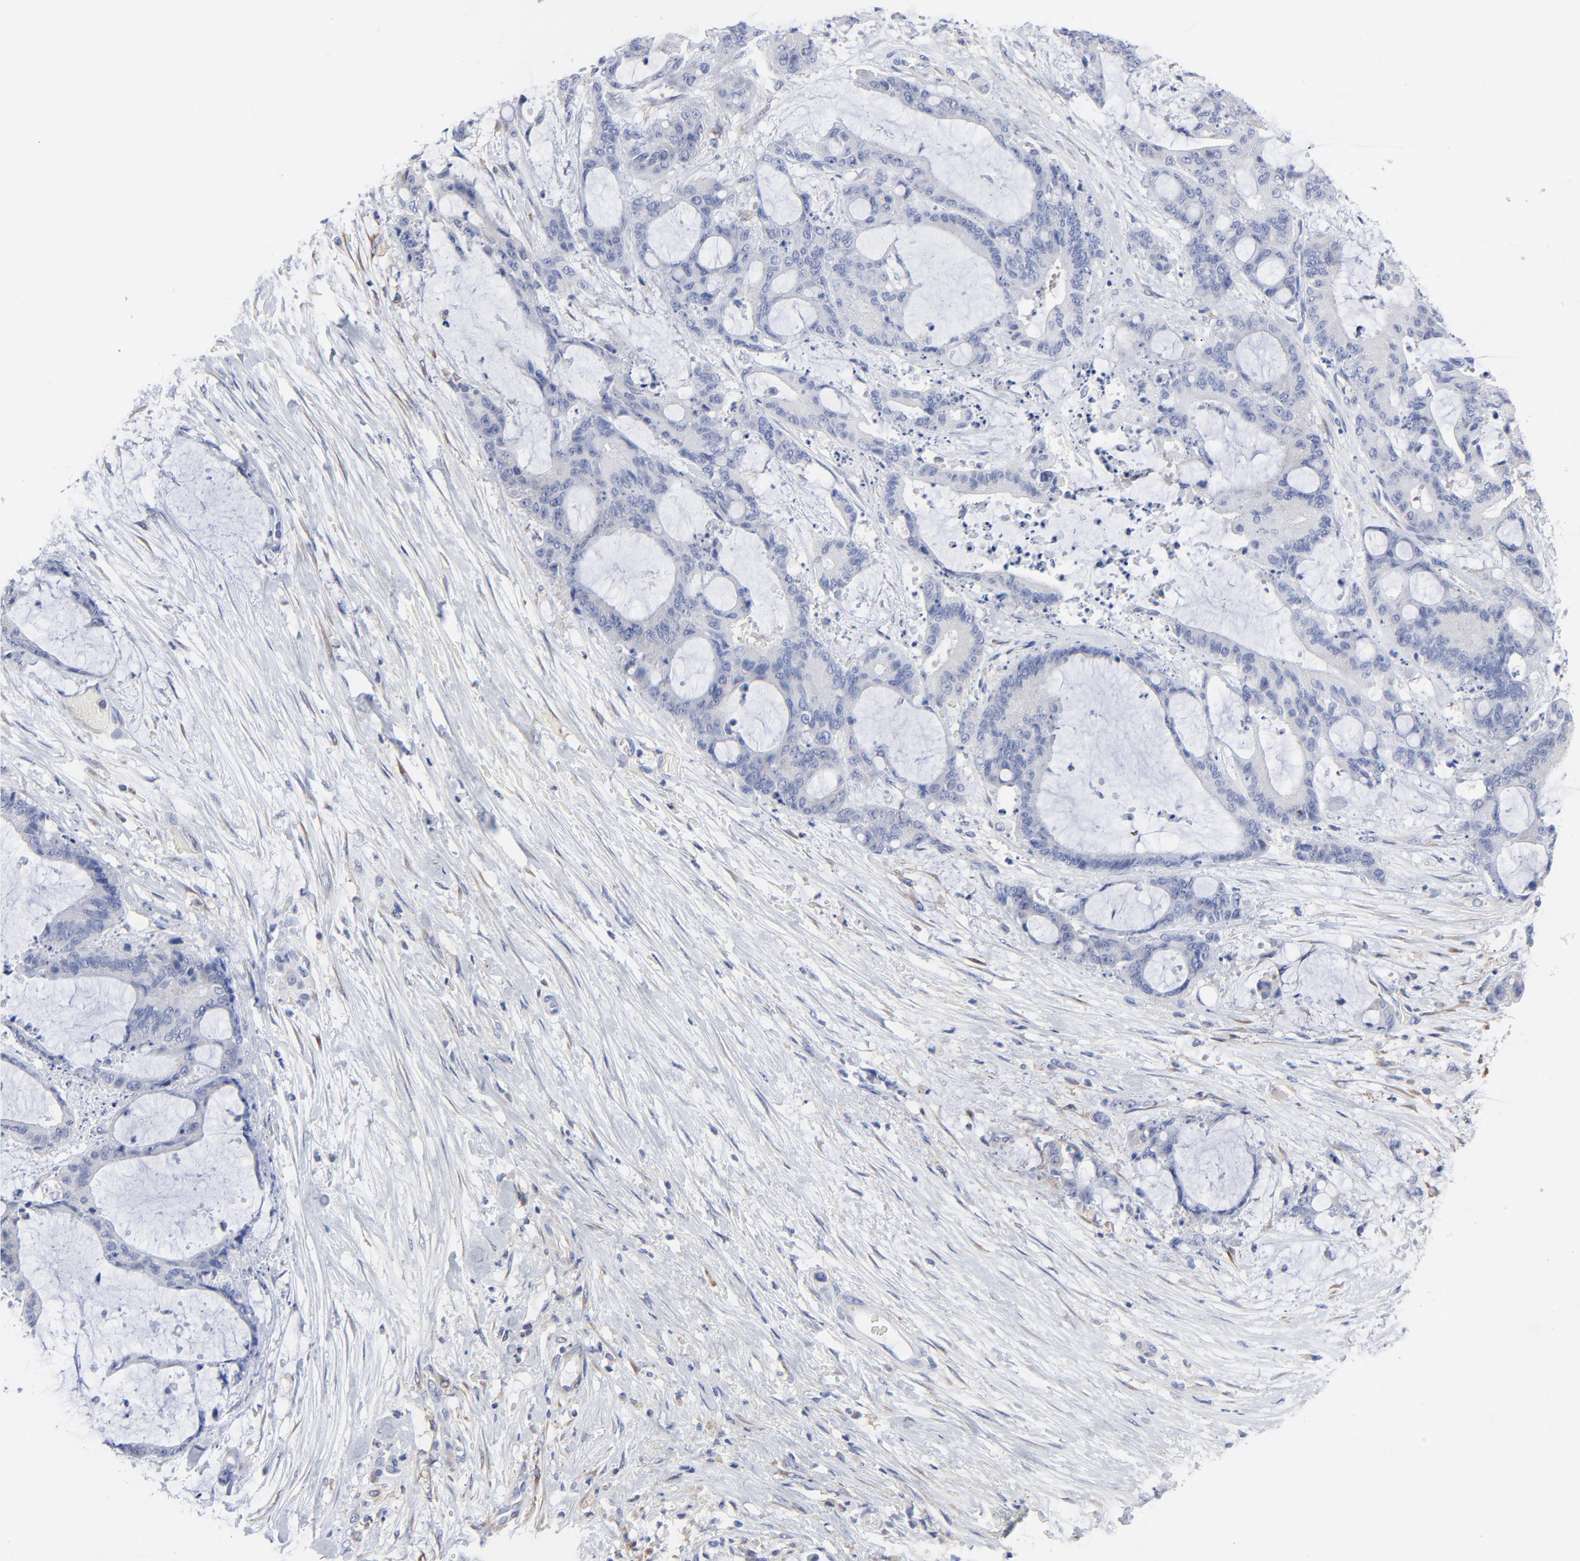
{"staining": {"intensity": "negative", "quantity": "none", "location": "none"}, "tissue": "liver cancer", "cell_type": "Tumor cells", "image_type": "cancer", "snomed": [{"axis": "morphology", "description": "Cholangiocarcinoma"}, {"axis": "topography", "description": "Liver"}], "caption": "A high-resolution micrograph shows immunohistochemistry (IHC) staining of cholangiocarcinoma (liver), which reveals no significant expression in tumor cells.", "gene": "STAT2", "patient": {"sex": "female", "age": 73}}